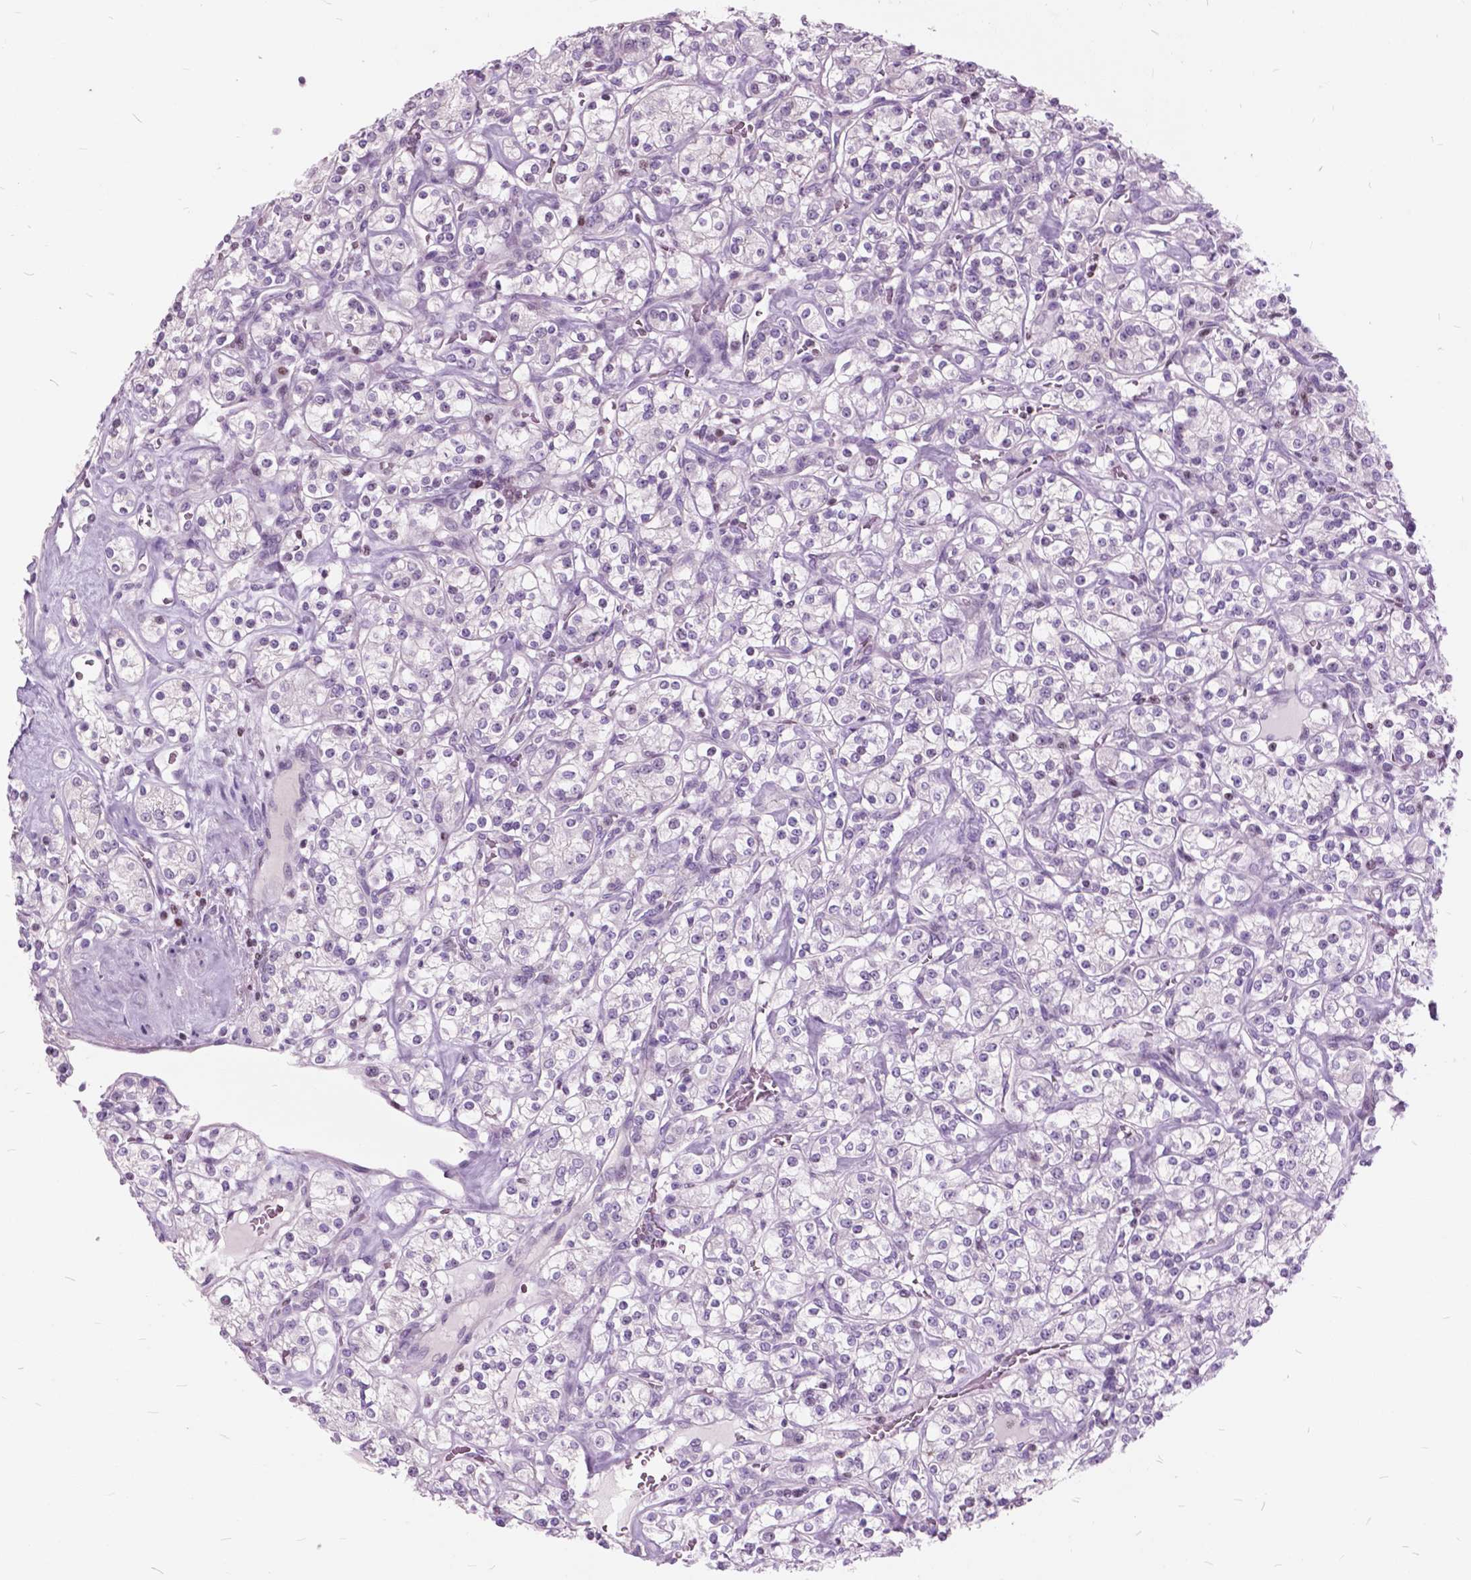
{"staining": {"intensity": "negative", "quantity": "none", "location": "none"}, "tissue": "renal cancer", "cell_type": "Tumor cells", "image_type": "cancer", "snomed": [{"axis": "morphology", "description": "Adenocarcinoma, NOS"}, {"axis": "topography", "description": "Kidney"}], "caption": "Immunohistochemistry (IHC) histopathology image of neoplastic tissue: renal adenocarcinoma stained with DAB demonstrates no significant protein staining in tumor cells.", "gene": "SP140", "patient": {"sex": "male", "age": 77}}